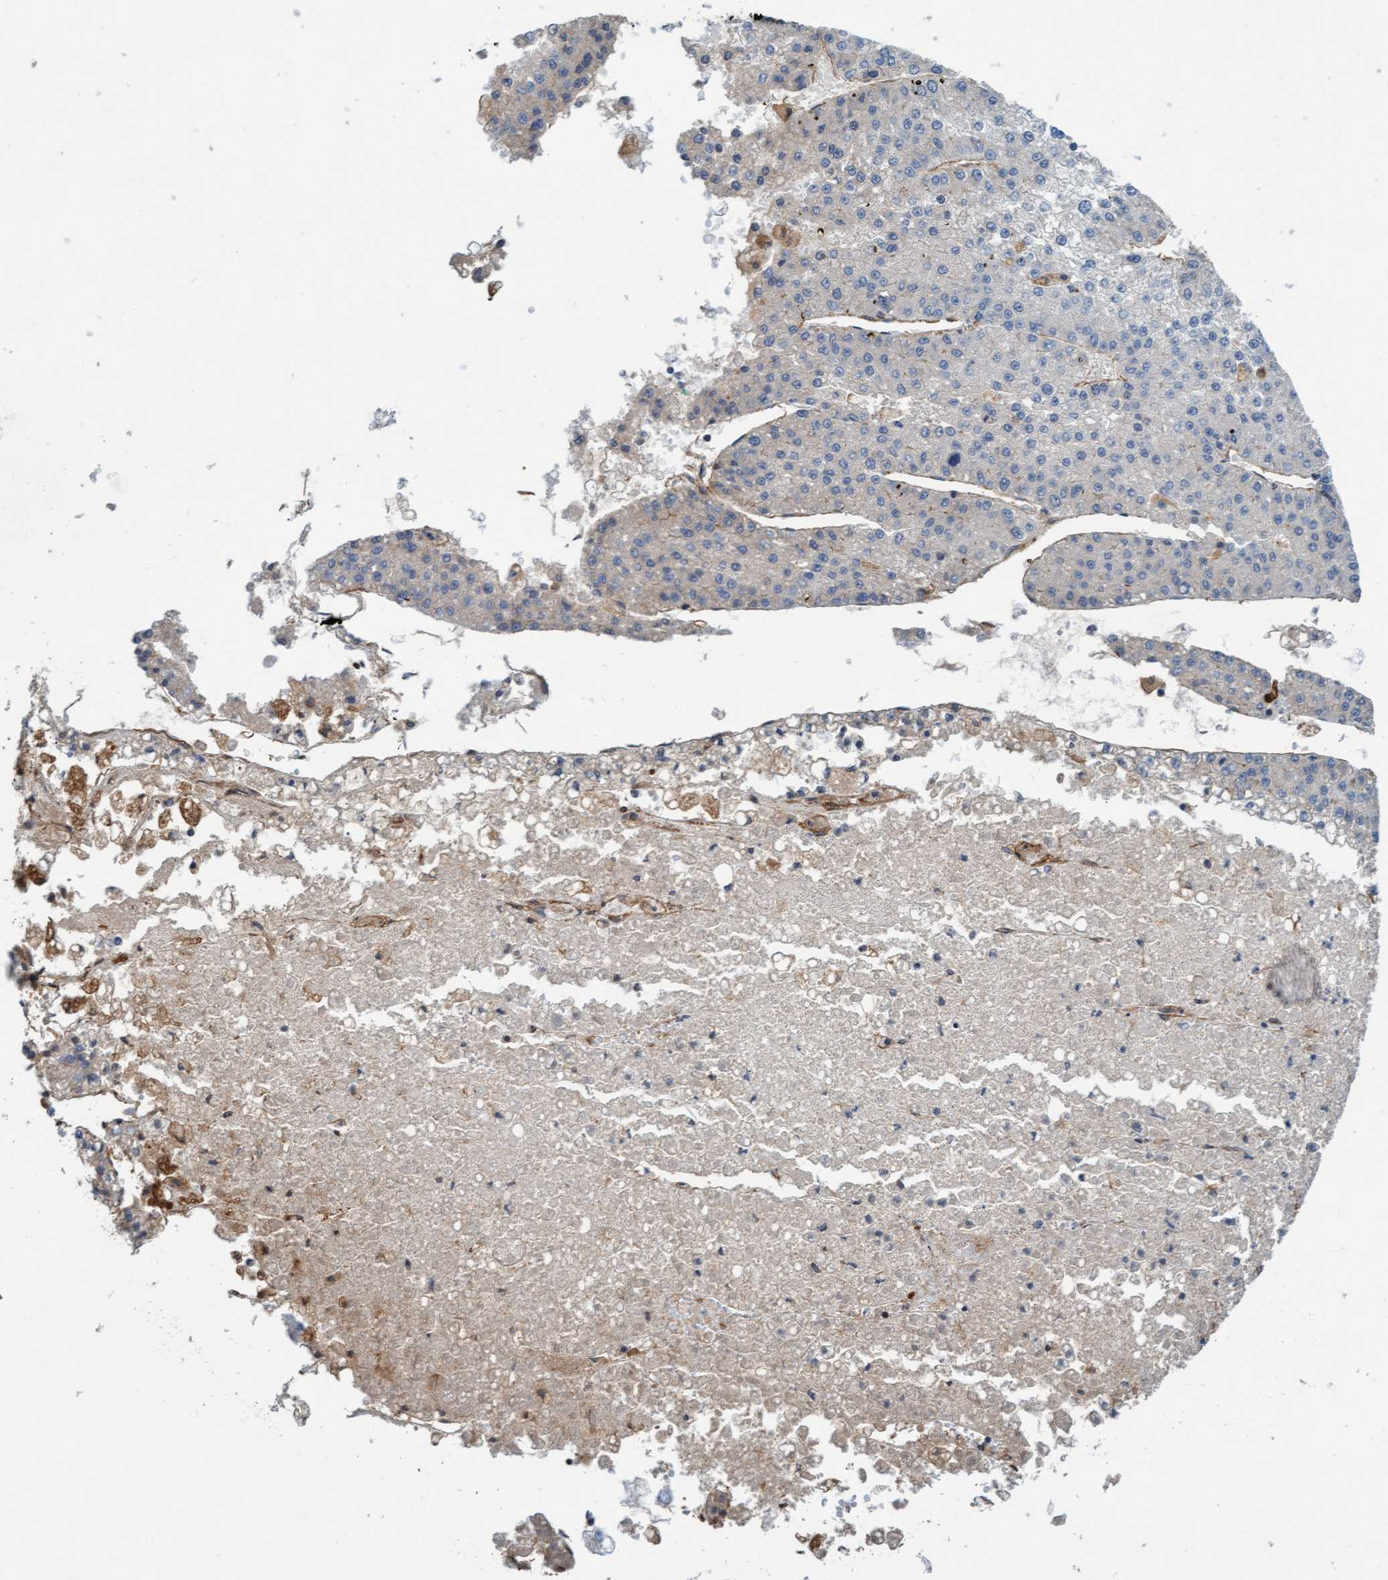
{"staining": {"intensity": "negative", "quantity": "none", "location": "none"}, "tissue": "liver cancer", "cell_type": "Tumor cells", "image_type": "cancer", "snomed": [{"axis": "morphology", "description": "Carcinoma, Hepatocellular, NOS"}, {"axis": "topography", "description": "Liver"}], "caption": "Liver cancer (hepatocellular carcinoma) stained for a protein using IHC shows no staining tumor cells.", "gene": "STXBP4", "patient": {"sex": "female", "age": 73}}